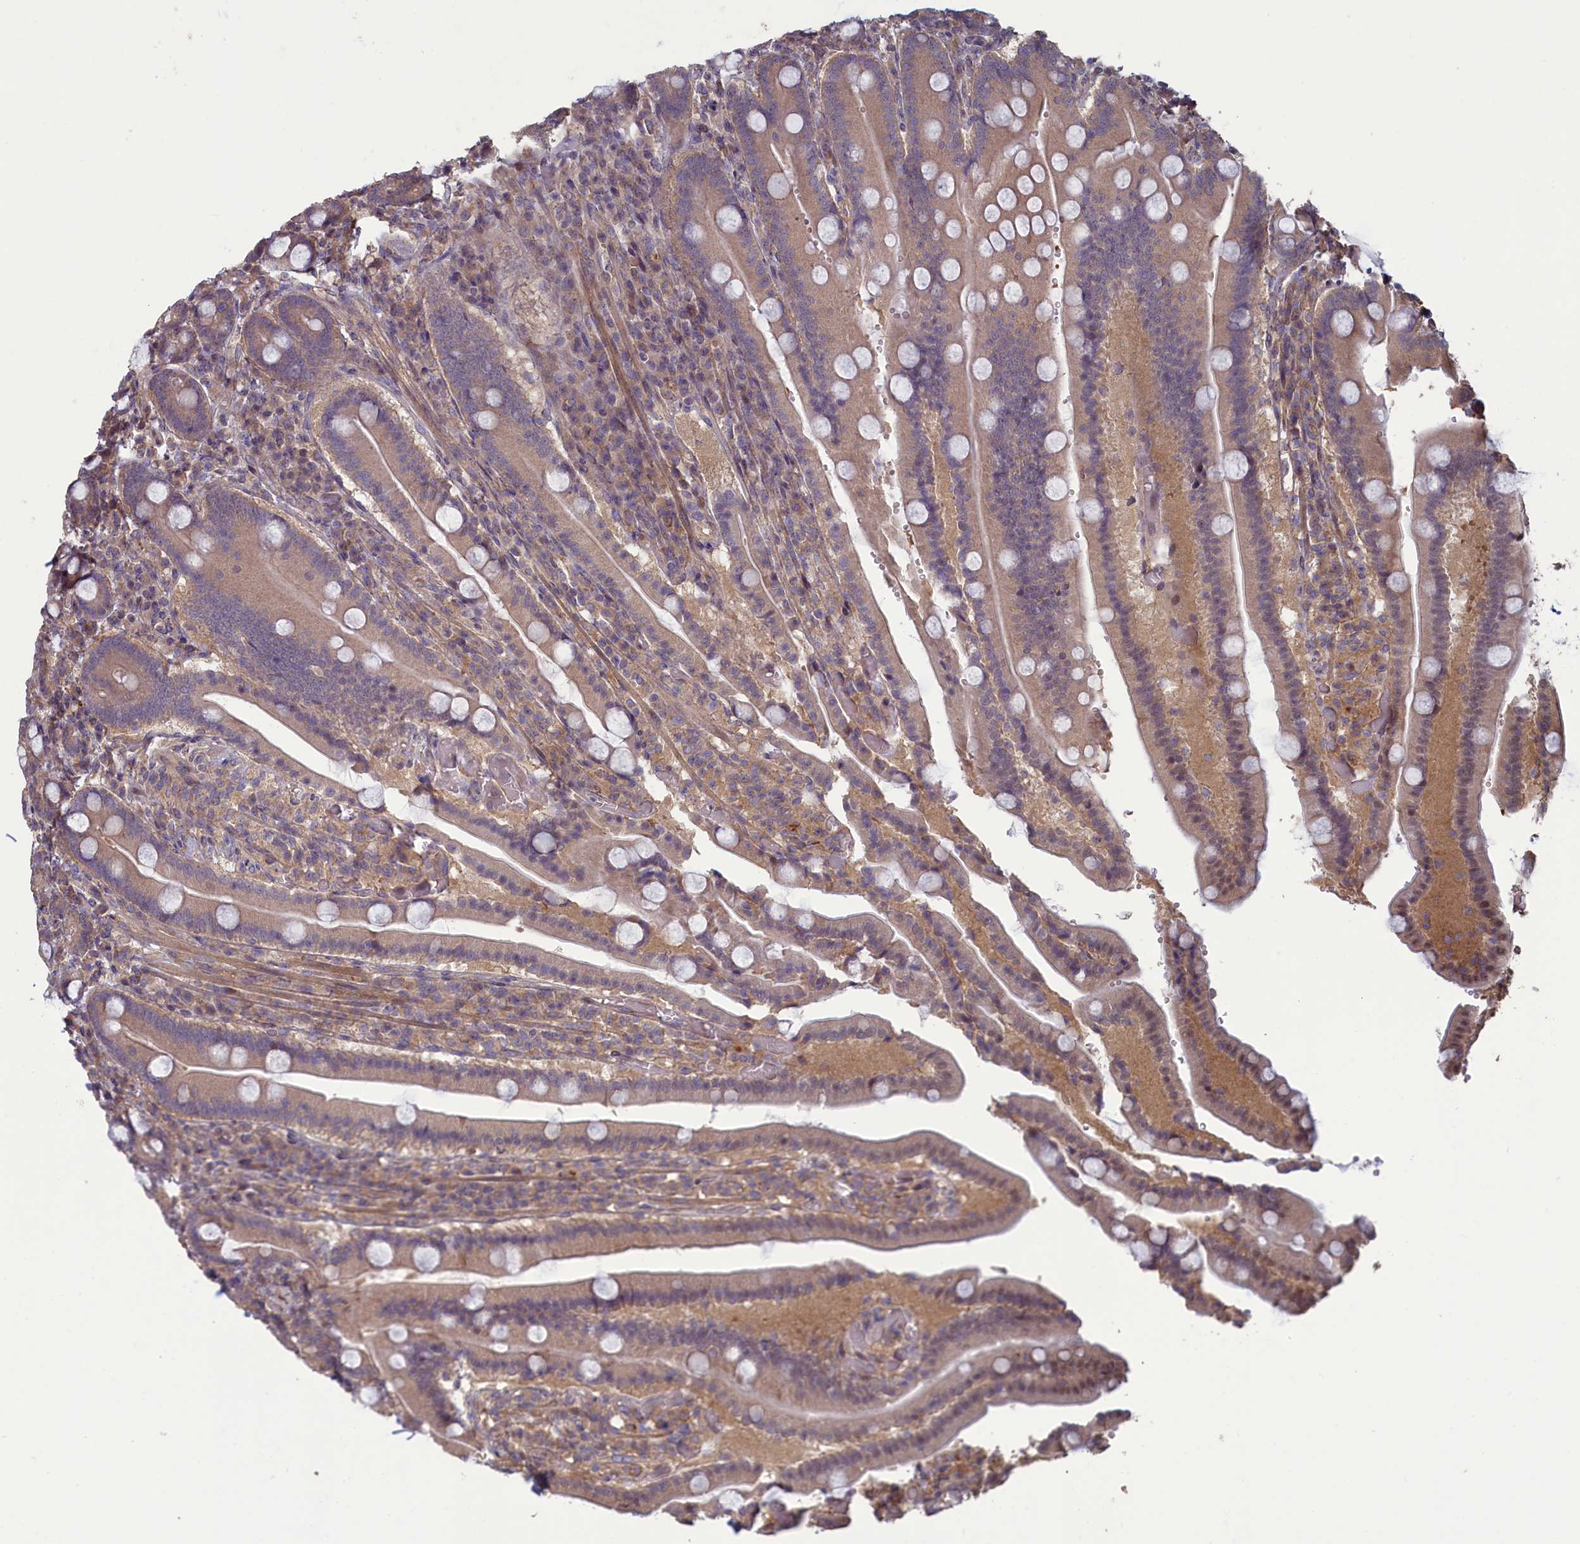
{"staining": {"intensity": "weak", "quantity": "25%-75%", "location": "cytoplasmic/membranous,nuclear"}, "tissue": "duodenum", "cell_type": "Glandular cells", "image_type": "normal", "snomed": [{"axis": "morphology", "description": "Normal tissue, NOS"}, {"axis": "topography", "description": "Duodenum"}], "caption": "An image of human duodenum stained for a protein shows weak cytoplasmic/membranous,nuclear brown staining in glandular cells.", "gene": "CIAO2B", "patient": {"sex": "female", "age": 62}}